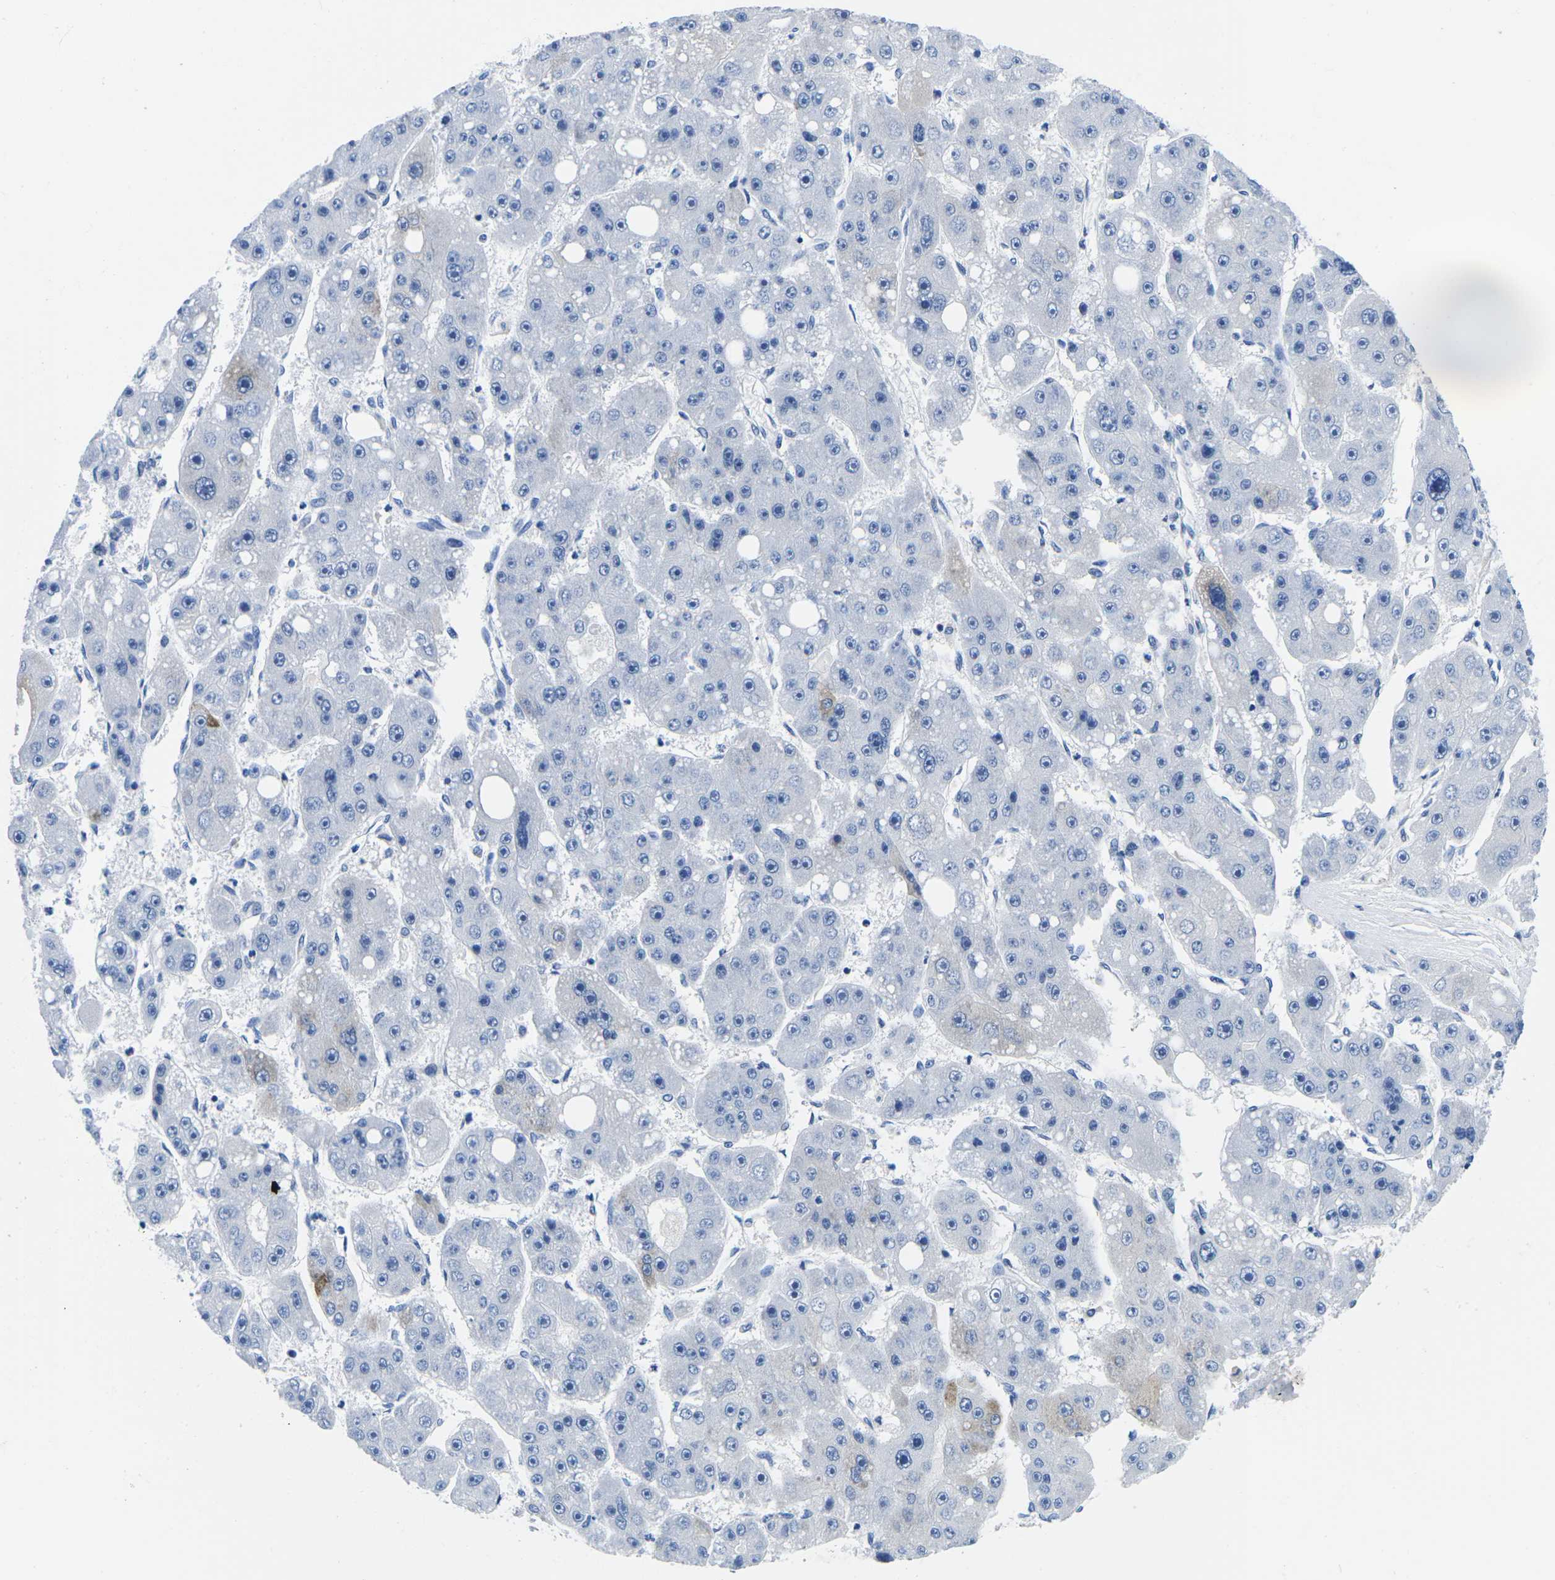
{"staining": {"intensity": "weak", "quantity": "<25%", "location": "cytoplasmic/membranous"}, "tissue": "liver cancer", "cell_type": "Tumor cells", "image_type": "cancer", "snomed": [{"axis": "morphology", "description": "Carcinoma, Hepatocellular, NOS"}, {"axis": "topography", "description": "Liver"}], "caption": "Immunohistochemistry histopathology image of neoplastic tissue: liver cancer stained with DAB (3,3'-diaminobenzidine) demonstrates no significant protein expression in tumor cells. (Brightfield microscopy of DAB (3,3'-diaminobenzidine) immunohistochemistry at high magnification).", "gene": "CYP1A2", "patient": {"sex": "female", "age": 61}}